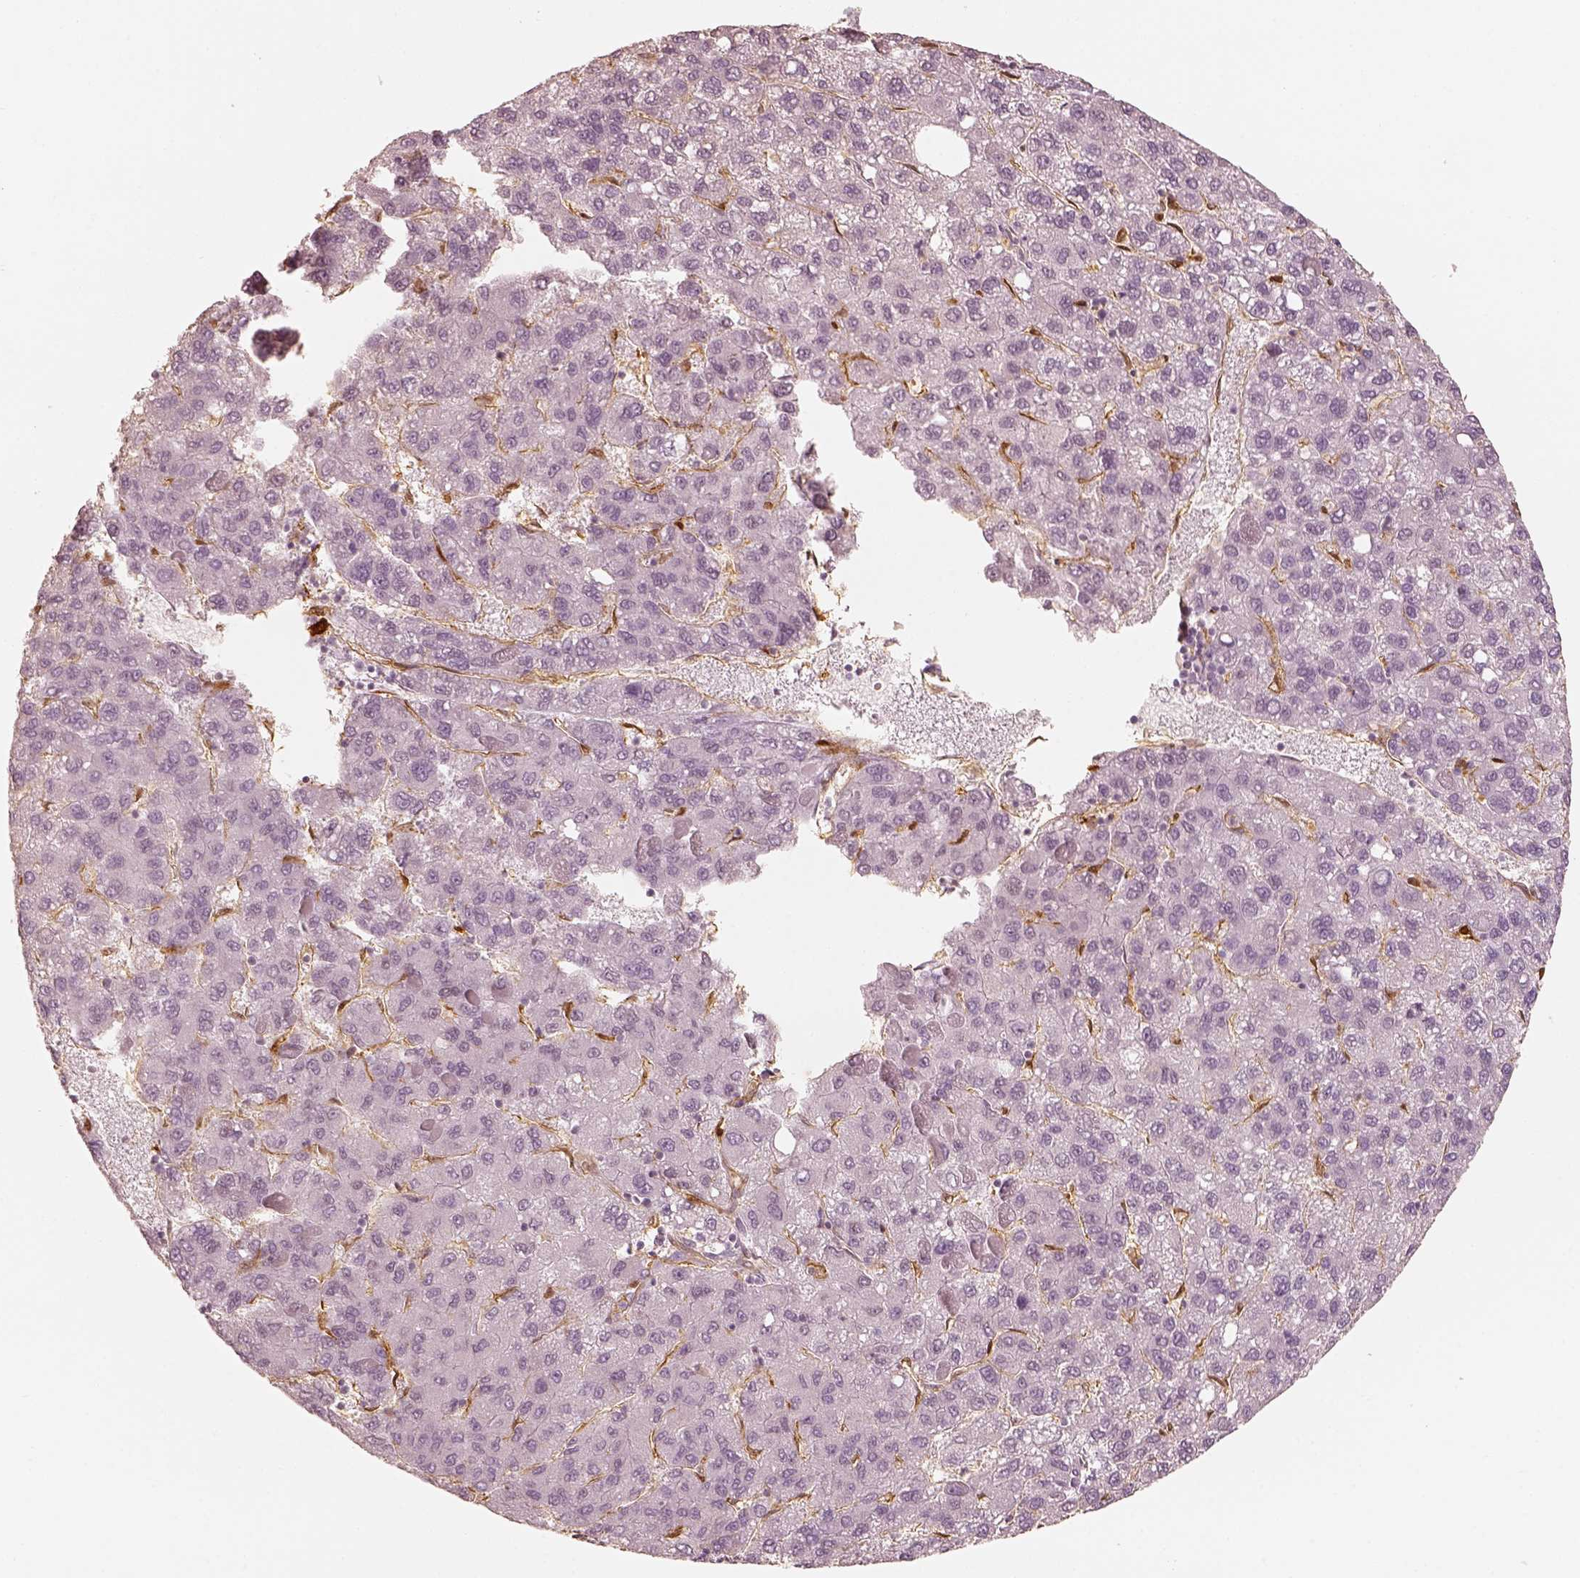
{"staining": {"intensity": "negative", "quantity": "none", "location": "none"}, "tissue": "liver cancer", "cell_type": "Tumor cells", "image_type": "cancer", "snomed": [{"axis": "morphology", "description": "Carcinoma, Hepatocellular, NOS"}, {"axis": "topography", "description": "Liver"}], "caption": "There is no significant expression in tumor cells of liver hepatocellular carcinoma. (DAB (3,3'-diaminobenzidine) immunohistochemistry visualized using brightfield microscopy, high magnification).", "gene": "FSCN1", "patient": {"sex": "female", "age": 82}}